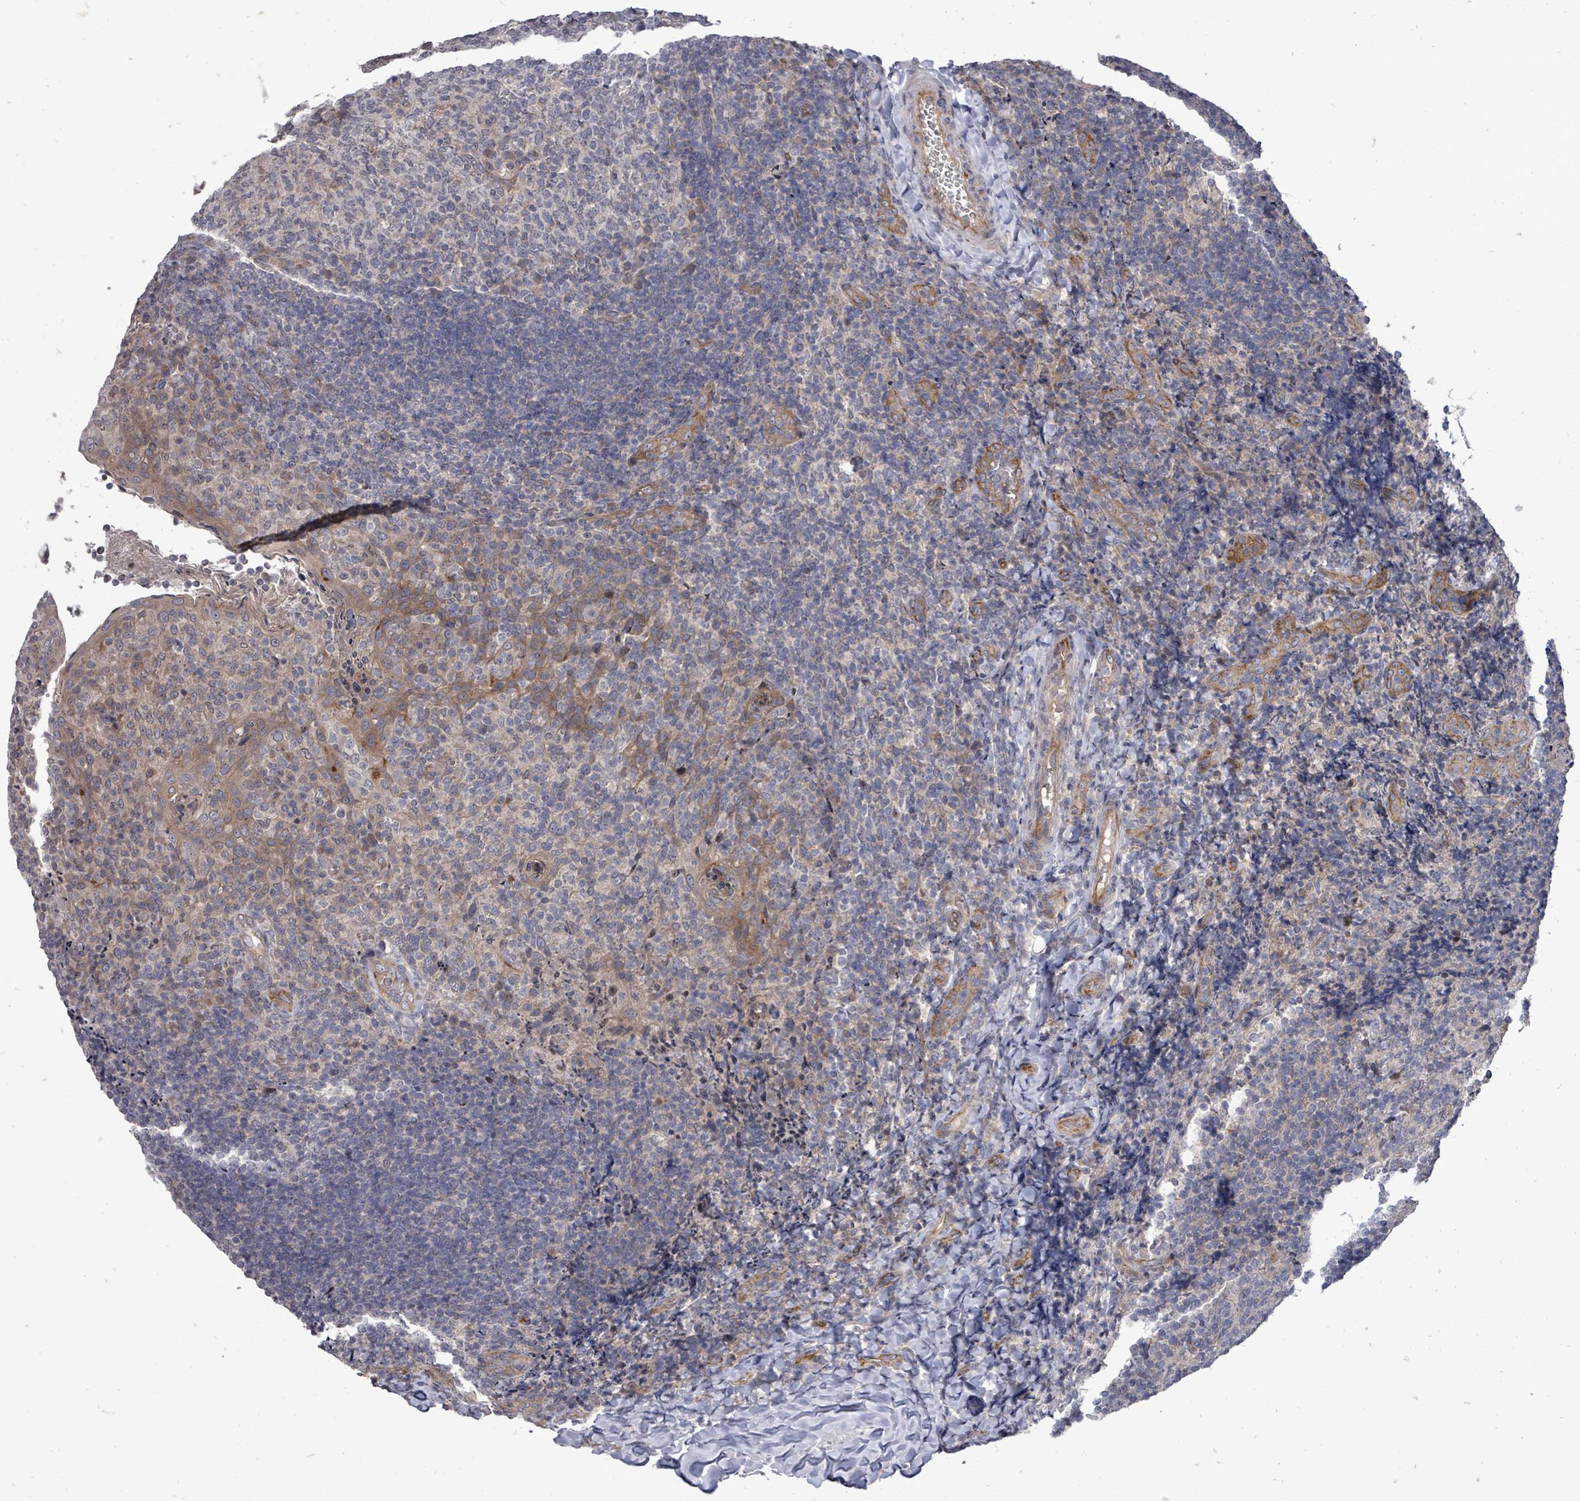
{"staining": {"intensity": "moderate", "quantity": "<25%", "location": "cytoplasmic/membranous"}, "tissue": "tonsil", "cell_type": "Germinal center cells", "image_type": "normal", "snomed": [{"axis": "morphology", "description": "Normal tissue, NOS"}, {"axis": "topography", "description": "Tonsil"}], "caption": "Protein staining of benign tonsil exhibits moderate cytoplasmic/membranous positivity in approximately <25% of germinal center cells. Using DAB (brown) and hematoxylin (blue) stains, captured at high magnification using brightfield microscopy.", "gene": "RALGAPB", "patient": {"sex": "female", "age": 10}}